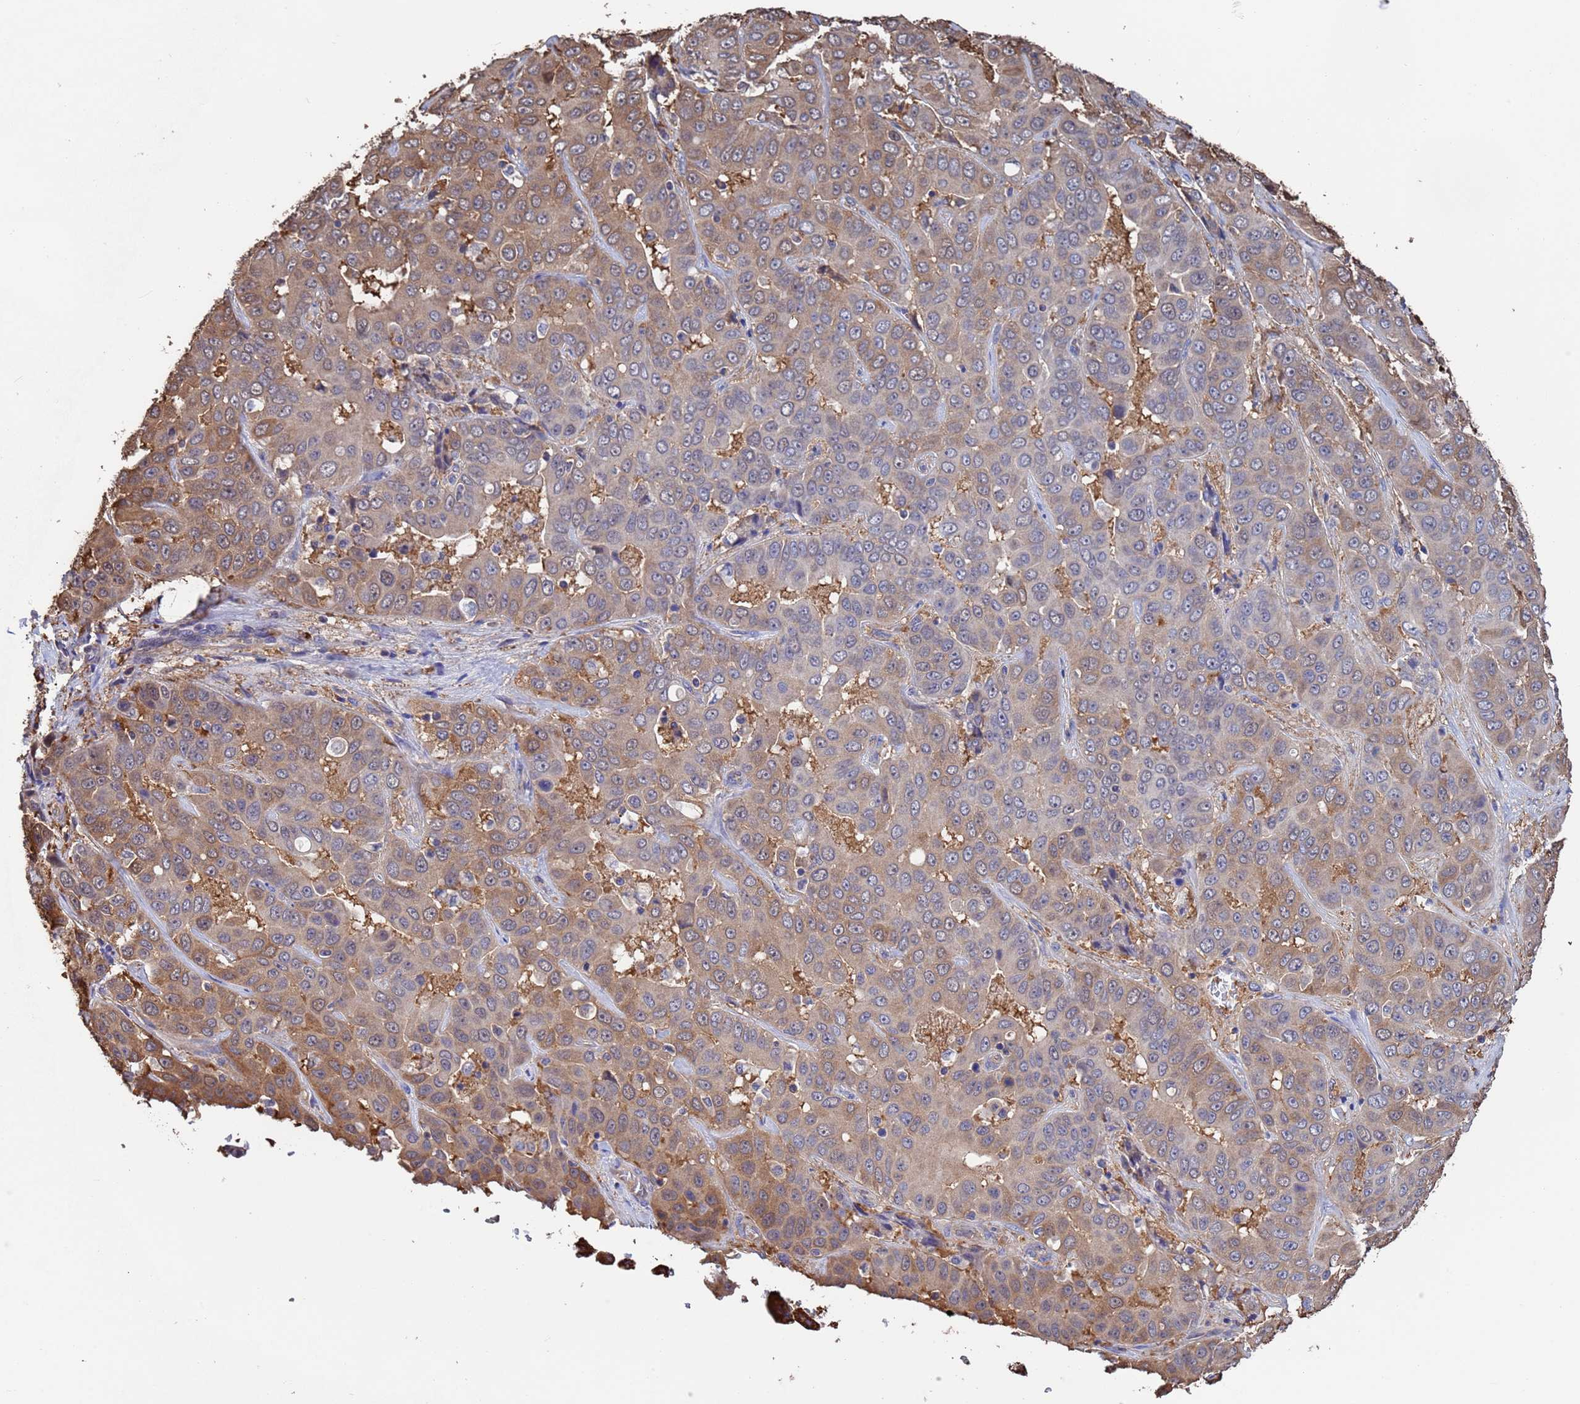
{"staining": {"intensity": "moderate", "quantity": "25%-75%", "location": "cytoplasmic/membranous"}, "tissue": "liver cancer", "cell_type": "Tumor cells", "image_type": "cancer", "snomed": [{"axis": "morphology", "description": "Cholangiocarcinoma"}, {"axis": "topography", "description": "Liver"}], "caption": "Immunohistochemistry (IHC) staining of liver cholangiocarcinoma, which exhibits medium levels of moderate cytoplasmic/membranous positivity in approximately 25%-75% of tumor cells indicating moderate cytoplasmic/membranous protein positivity. The staining was performed using DAB (3,3'-diaminobenzidine) (brown) for protein detection and nuclei were counterstained in hematoxylin (blue).", "gene": "FAM25A", "patient": {"sex": "female", "age": 52}}